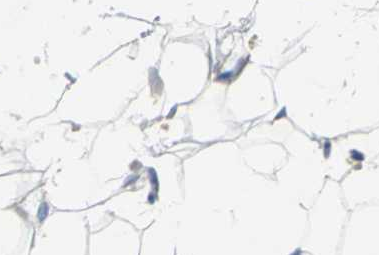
{"staining": {"intensity": "negative", "quantity": "none", "location": "none"}, "tissue": "adipose tissue", "cell_type": "Adipocytes", "image_type": "normal", "snomed": [{"axis": "morphology", "description": "Normal tissue, NOS"}, {"axis": "topography", "description": "Breast"}, {"axis": "topography", "description": "Adipose tissue"}], "caption": "Adipocytes are negative for protein expression in normal human adipose tissue.", "gene": "ATRN", "patient": {"sex": "female", "age": 25}}